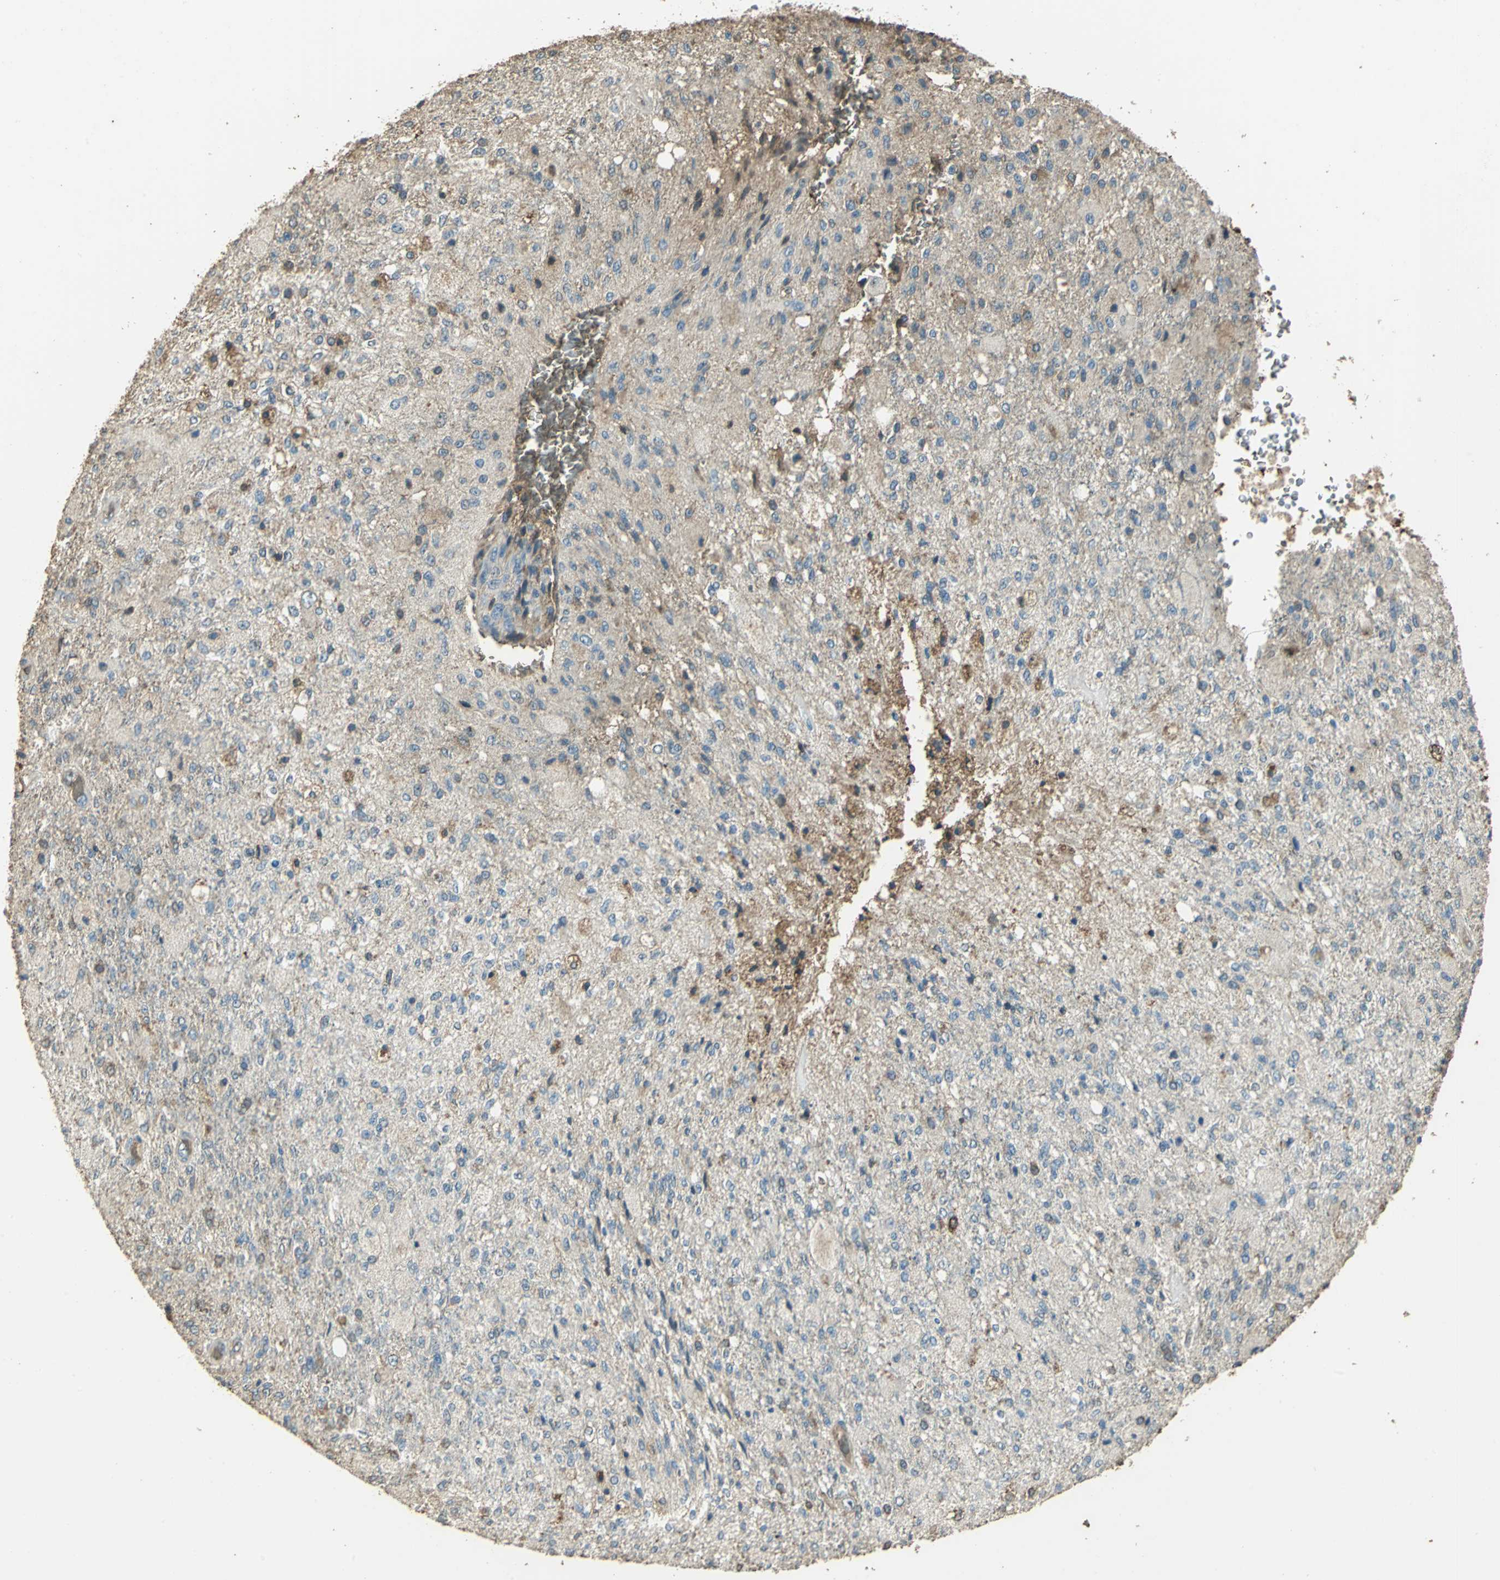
{"staining": {"intensity": "weak", "quantity": ">75%", "location": "cytoplasmic/membranous"}, "tissue": "glioma", "cell_type": "Tumor cells", "image_type": "cancer", "snomed": [{"axis": "morphology", "description": "Normal tissue, NOS"}, {"axis": "morphology", "description": "Glioma, malignant, High grade"}, {"axis": "topography", "description": "Cerebral cortex"}], "caption": "Brown immunohistochemical staining in malignant glioma (high-grade) shows weak cytoplasmic/membranous staining in approximately >75% of tumor cells.", "gene": "TRAPPC2", "patient": {"sex": "male", "age": 77}}